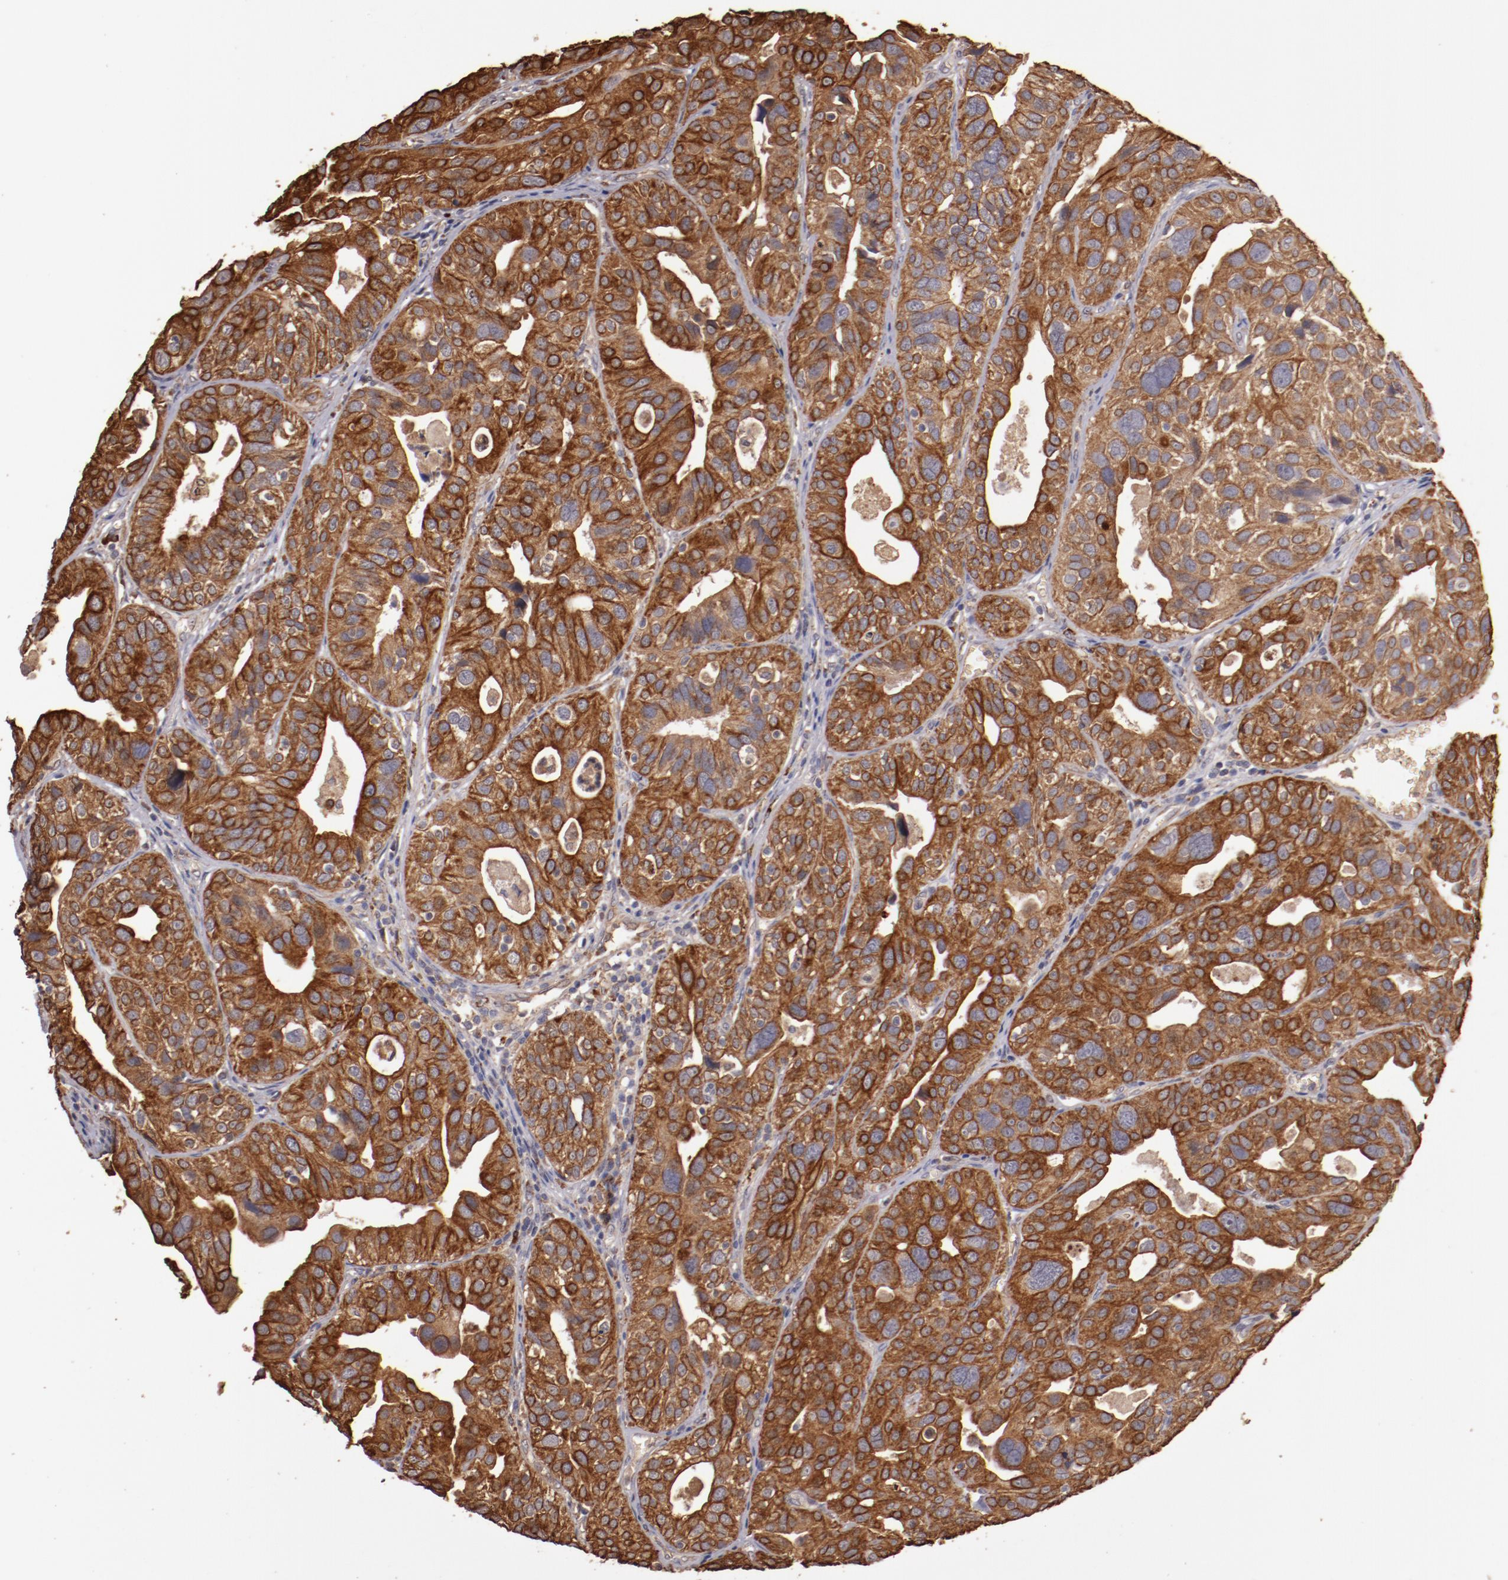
{"staining": {"intensity": "moderate", "quantity": ">75%", "location": "cytoplasmic/membranous"}, "tissue": "urothelial cancer", "cell_type": "Tumor cells", "image_type": "cancer", "snomed": [{"axis": "morphology", "description": "Urothelial carcinoma, High grade"}, {"axis": "topography", "description": "Urinary bladder"}], "caption": "Immunohistochemical staining of human urothelial cancer exhibits medium levels of moderate cytoplasmic/membranous expression in approximately >75% of tumor cells.", "gene": "SRRD", "patient": {"sex": "male", "age": 56}}